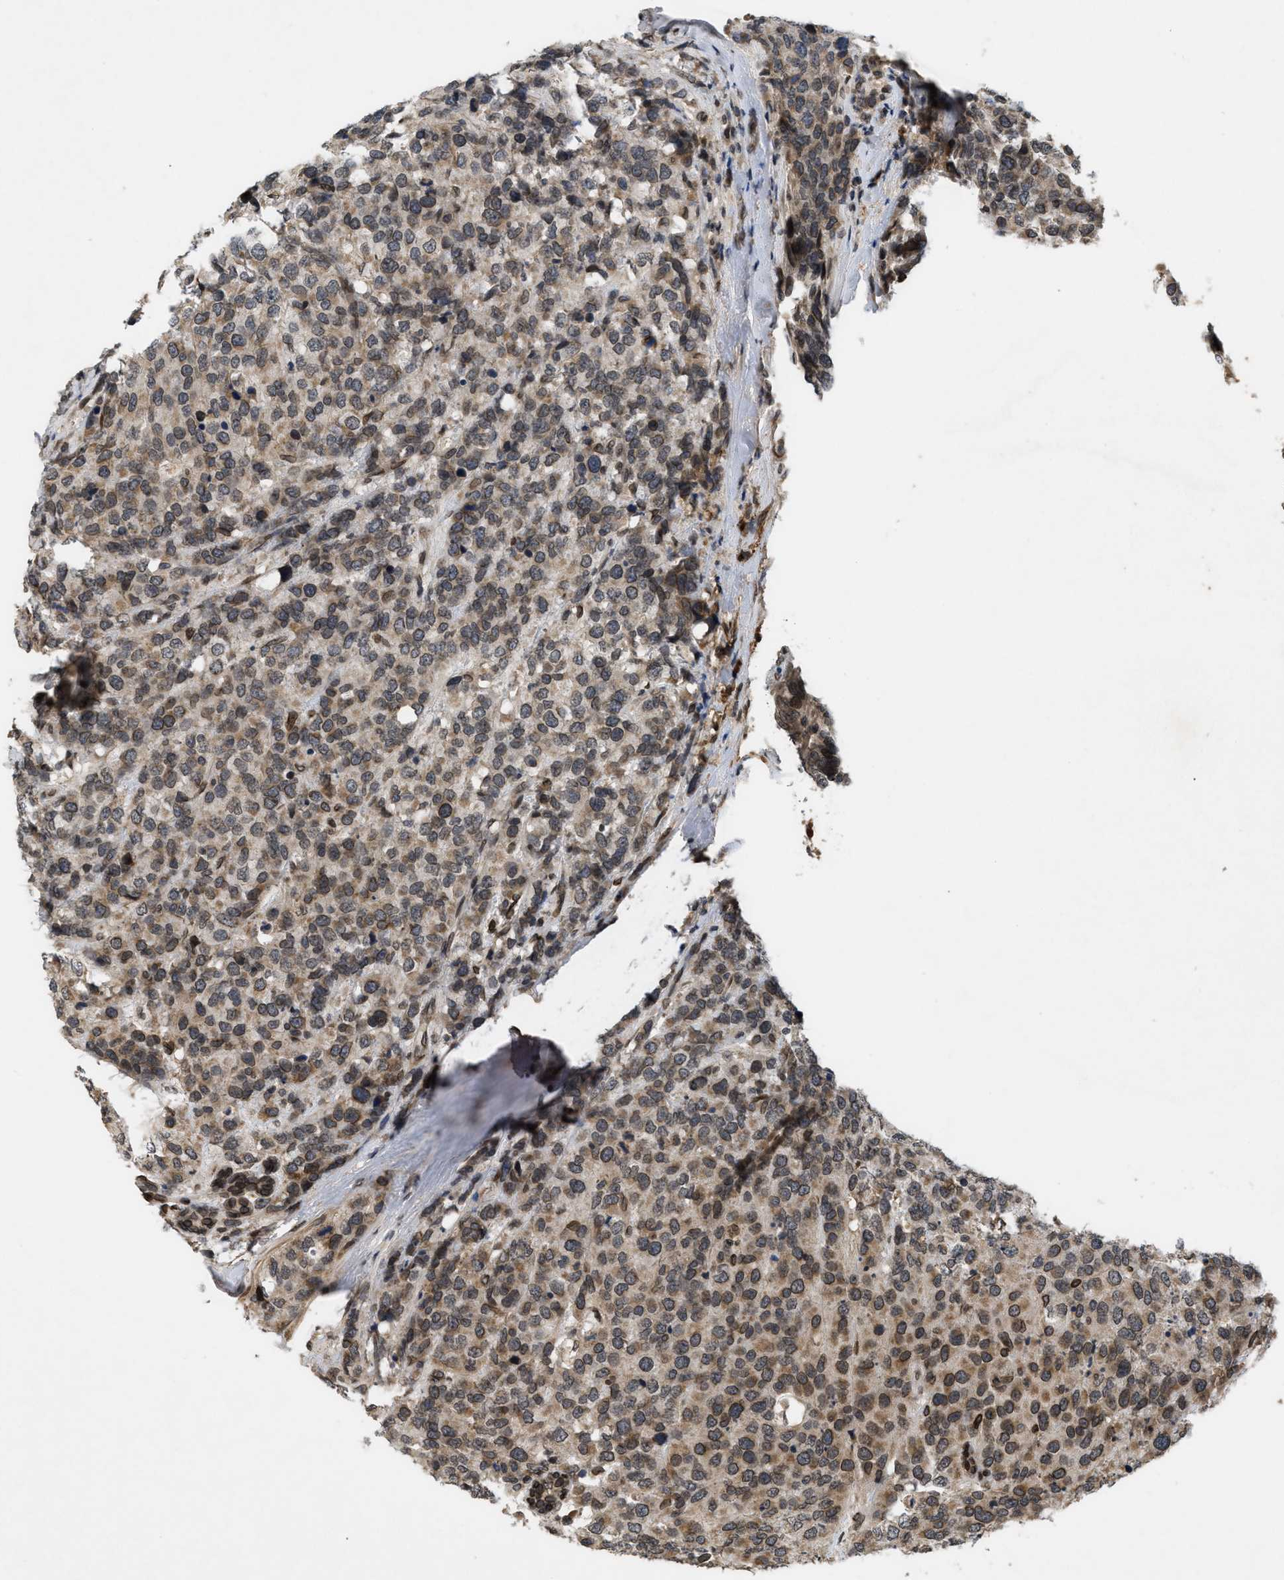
{"staining": {"intensity": "moderate", "quantity": ">75%", "location": "cytoplasmic/membranous,nuclear"}, "tissue": "breast cancer", "cell_type": "Tumor cells", "image_type": "cancer", "snomed": [{"axis": "morphology", "description": "Lobular carcinoma"}, {"axis": "topography", "description": "Breast"}], "caption": "High-magnification brightfield microscopy of lobular carcinoma (breast) stained with DAB (3,3'-diaminobenzidine) (brown) and counterstained with hematoxylin (blue). tumor cells exhibit moderate cytoplasmic/membranous and nuclear positivity is seen in approximately>75% of cells. (Stains: DAB (3,3'-diaminobenzidine) in brown, nuclei in blue, Microscopy: brightfield microscopy at high magnification).", "gene": "CRY1", "patient": {"sex": "female", "age": 59}}